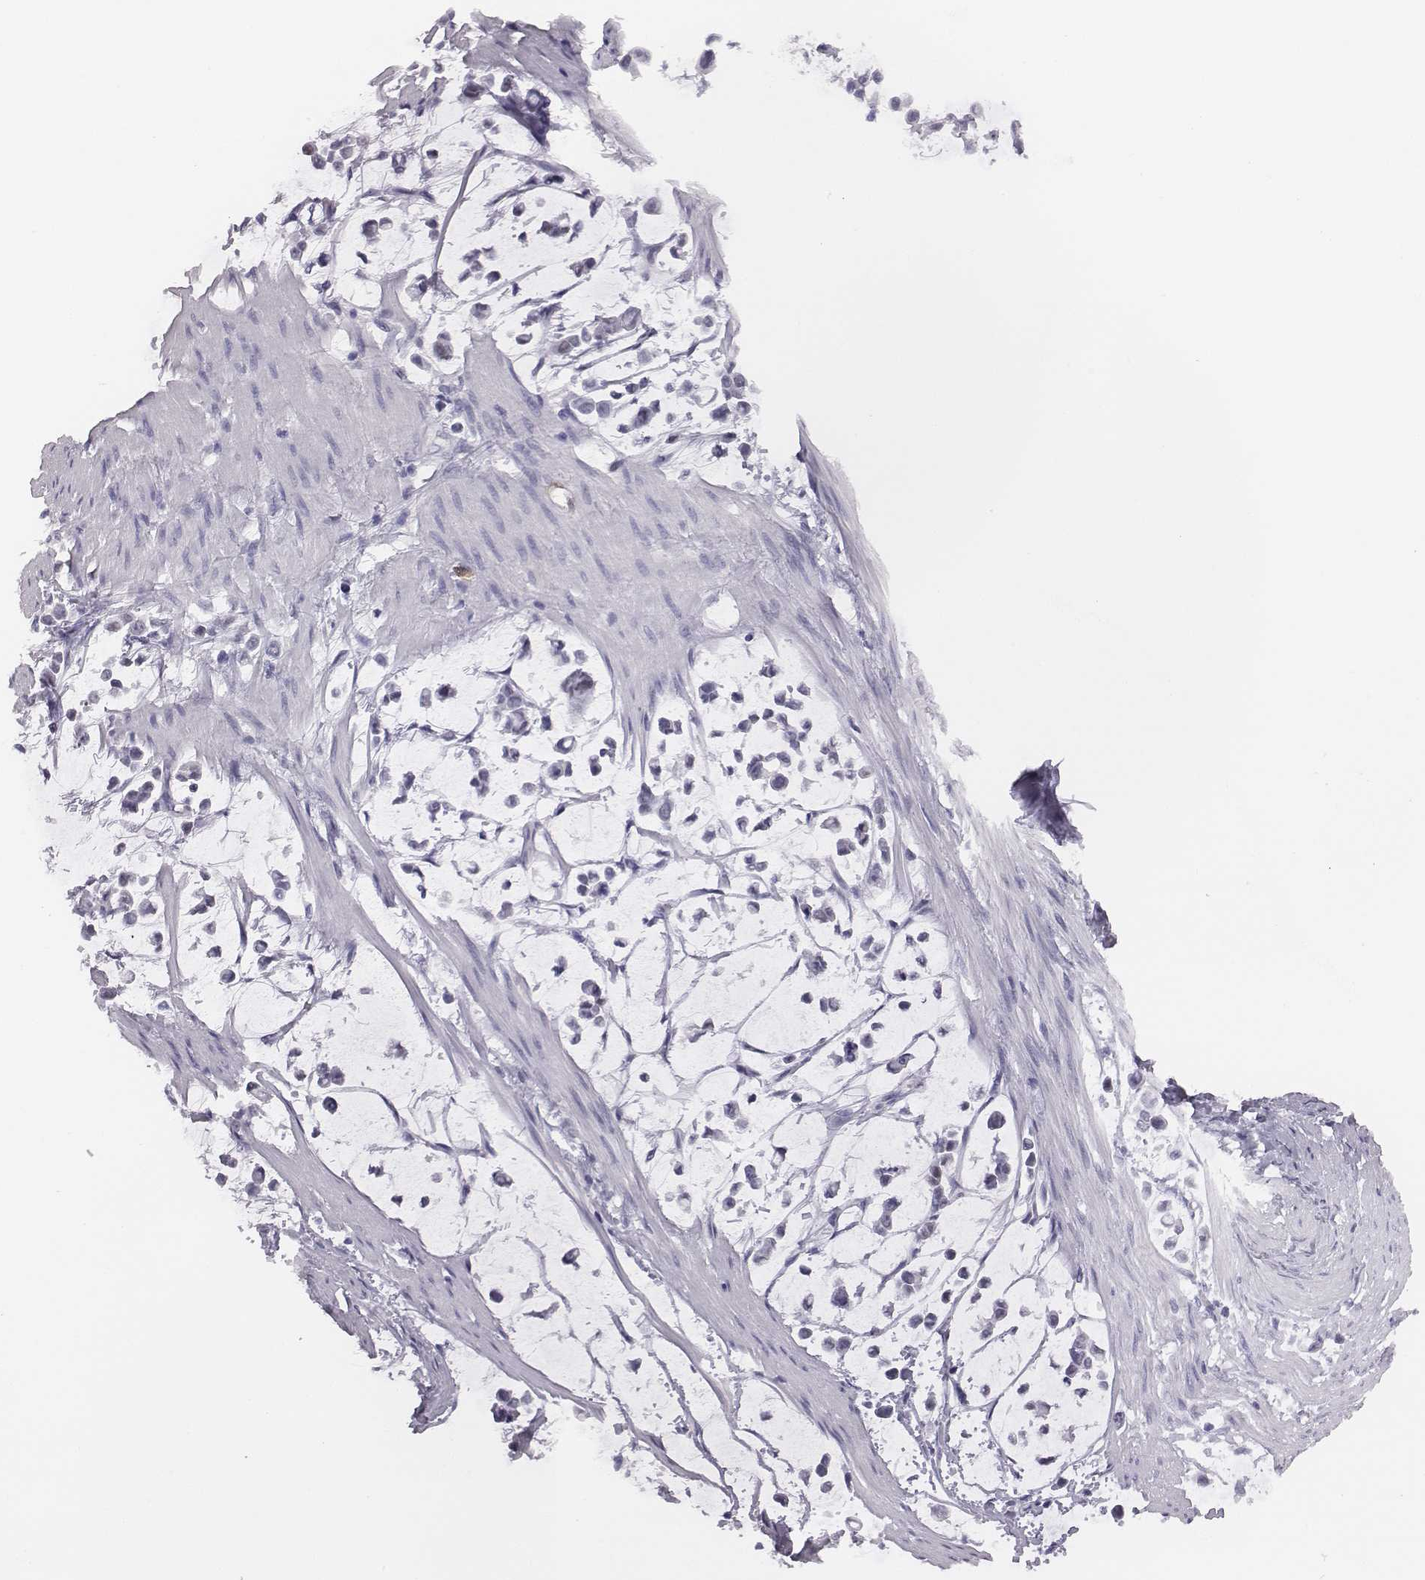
{"staining": {"intensity": "negative", "quantity": "none", "location": "none"}, "tissue": "stomach cancer", "cell_type": "Tumor cells", "image_type": "cancer", "snomed": [{"axis": "morphology", "description": "Adenocarcinoma, NOS"}, {"axis": "topography", "description": "Stomach"}], "caption": "High magnification brightfield microscopy of adenocarcinoma (stomach) stained with DAB (3,3'-diaminobenzidine) (brown) and counterstained with hematoxylin (blue): tumor cells show no significant staining.", "gene": "ACOD1", "patient": {"sex": "male", "age": 82}}